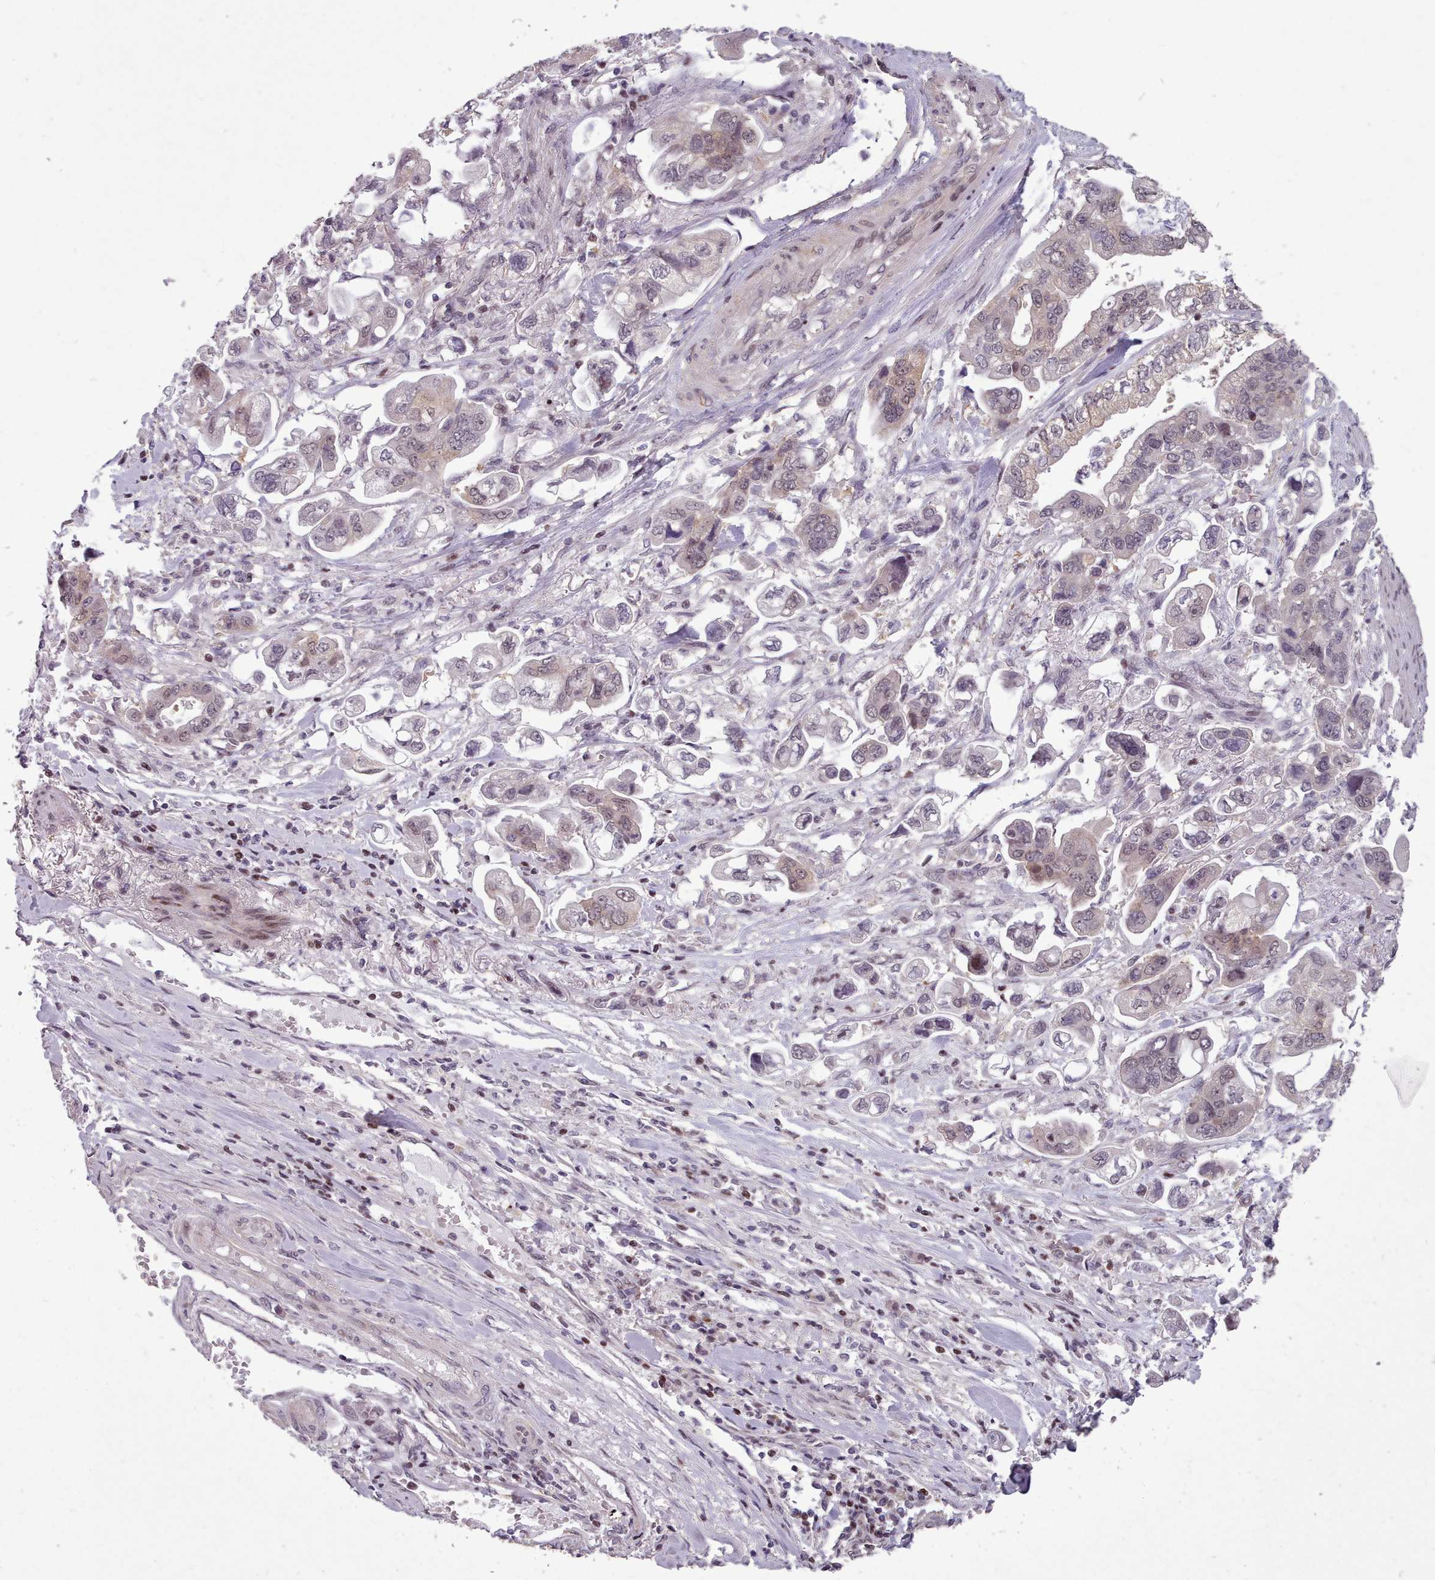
{"staining": {"intensity": "weak", "quantity": "25%-75%", "location": "nuclear"}, "tissue": "stomach cancer", "cell_type": "Tumor cells", "image_type": "cancer", "snomed": [{"axis": "morphology", "description": "Adenocarcinoma, NOS"}, {"axis": "topography", "description": "Stomach"}], "caption": "Brown immunohistochemical staining in stomach adenocarcinoma displays weak nuclear expression in about 25%-75% of tumor cells.", "gene": "ENSA", "patient": {"sex": "male", "age": 62}}